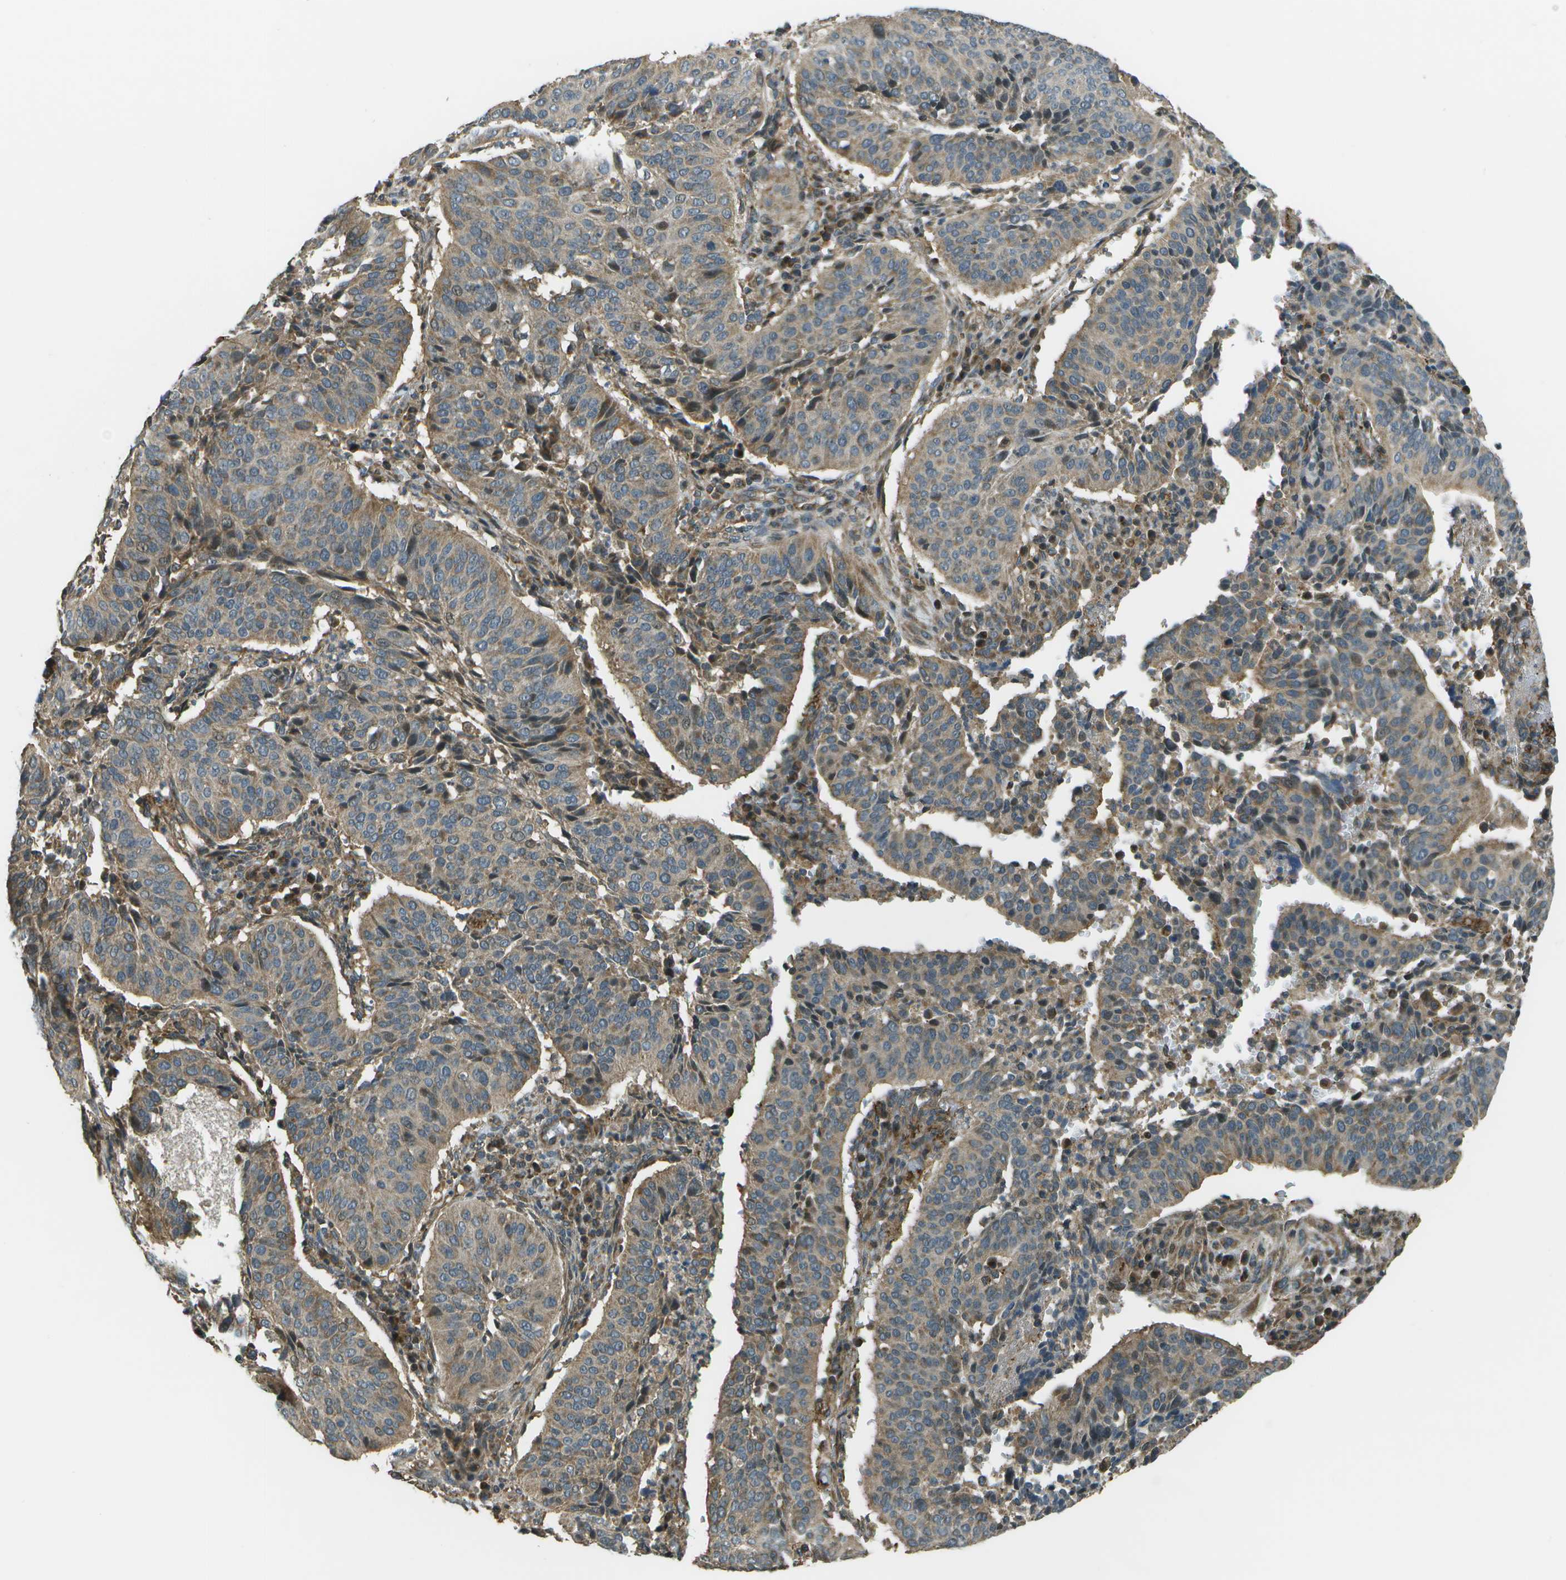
{"staining": {"intensity": "moderate", "quantity": ">75%", "location": "cytoplasmic/membranous"}, "tissue": "cervical cancer", "cell_type": "Tumor cells", "image_type": "cancer", "snomed": [{"axis": "morphology", "description": "Normal tissue, NOS"}, {"axis": "morphology", "description": "Squamous cell carcinoma, NOS"}, {"axis": "topography", "description": "Cervix"}], "caption": "Cervical squamous cell carcinoma stained with immunohistochemistry (IHC) demonstrates moderate cytoplasmic/membranous expression in approximately >75% of tumor cells.", "gene": "PLPBP", "patient": {"sex": "female", "age": 39}}